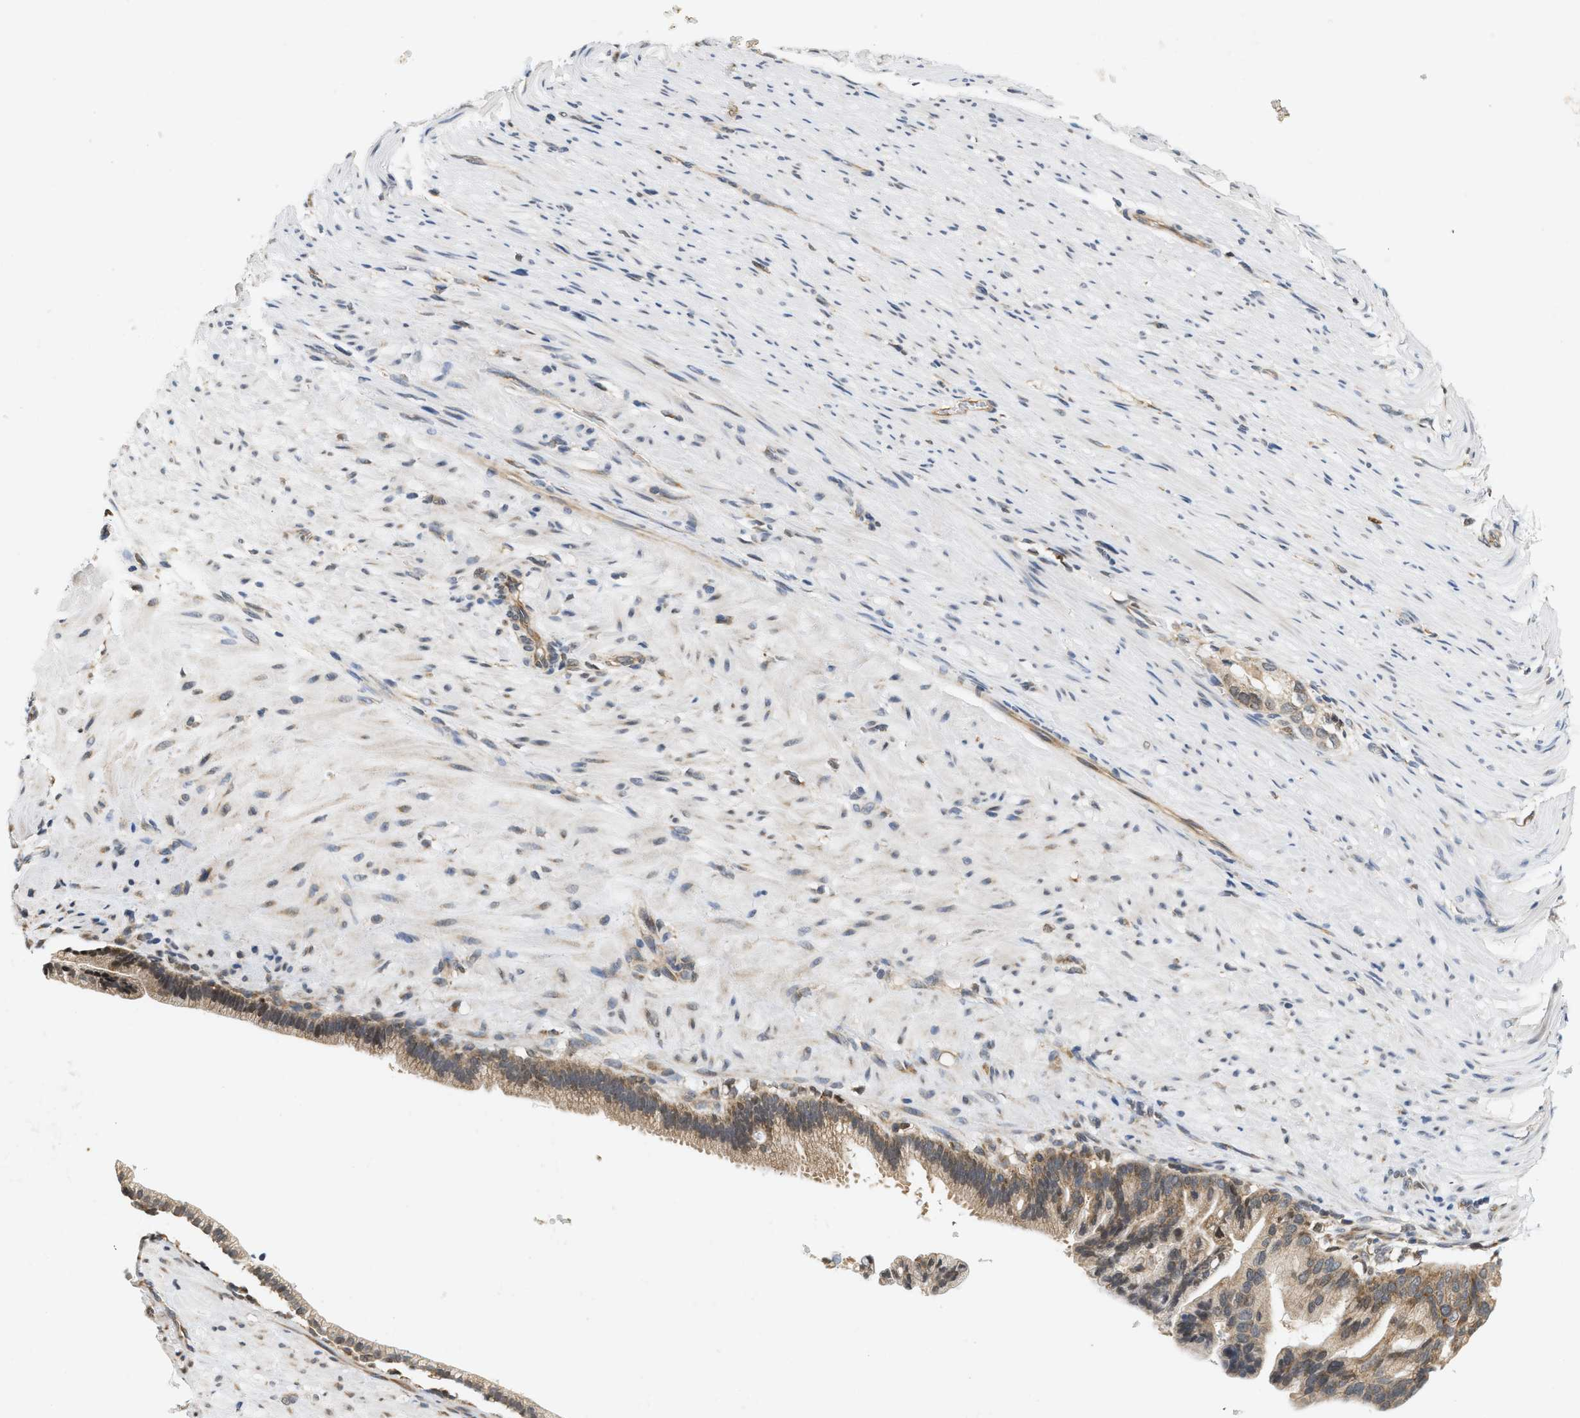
{"staining": {"intensity": "moderate", "quantity": "25%-75%", "location": "cytoplasmic/membranous"}, "tissue": "pancreatic cancer", "cell_type": "Tumor cells", "image_type": "cancer", "snomed": [{"axis": "morphology", "description": "Adenocarcinoma, NOS"}, {"axis": "topography", "description": "Pancreas"}], "caption": "The immunohistochemical stain highlights moderate cytoplasmic/membranous expression in tumor cells of pancreatic cancer (adenocarcinoma) tissue.", "gene": "GIGYF1", "patient": {"sex": "male", "age": 69}}